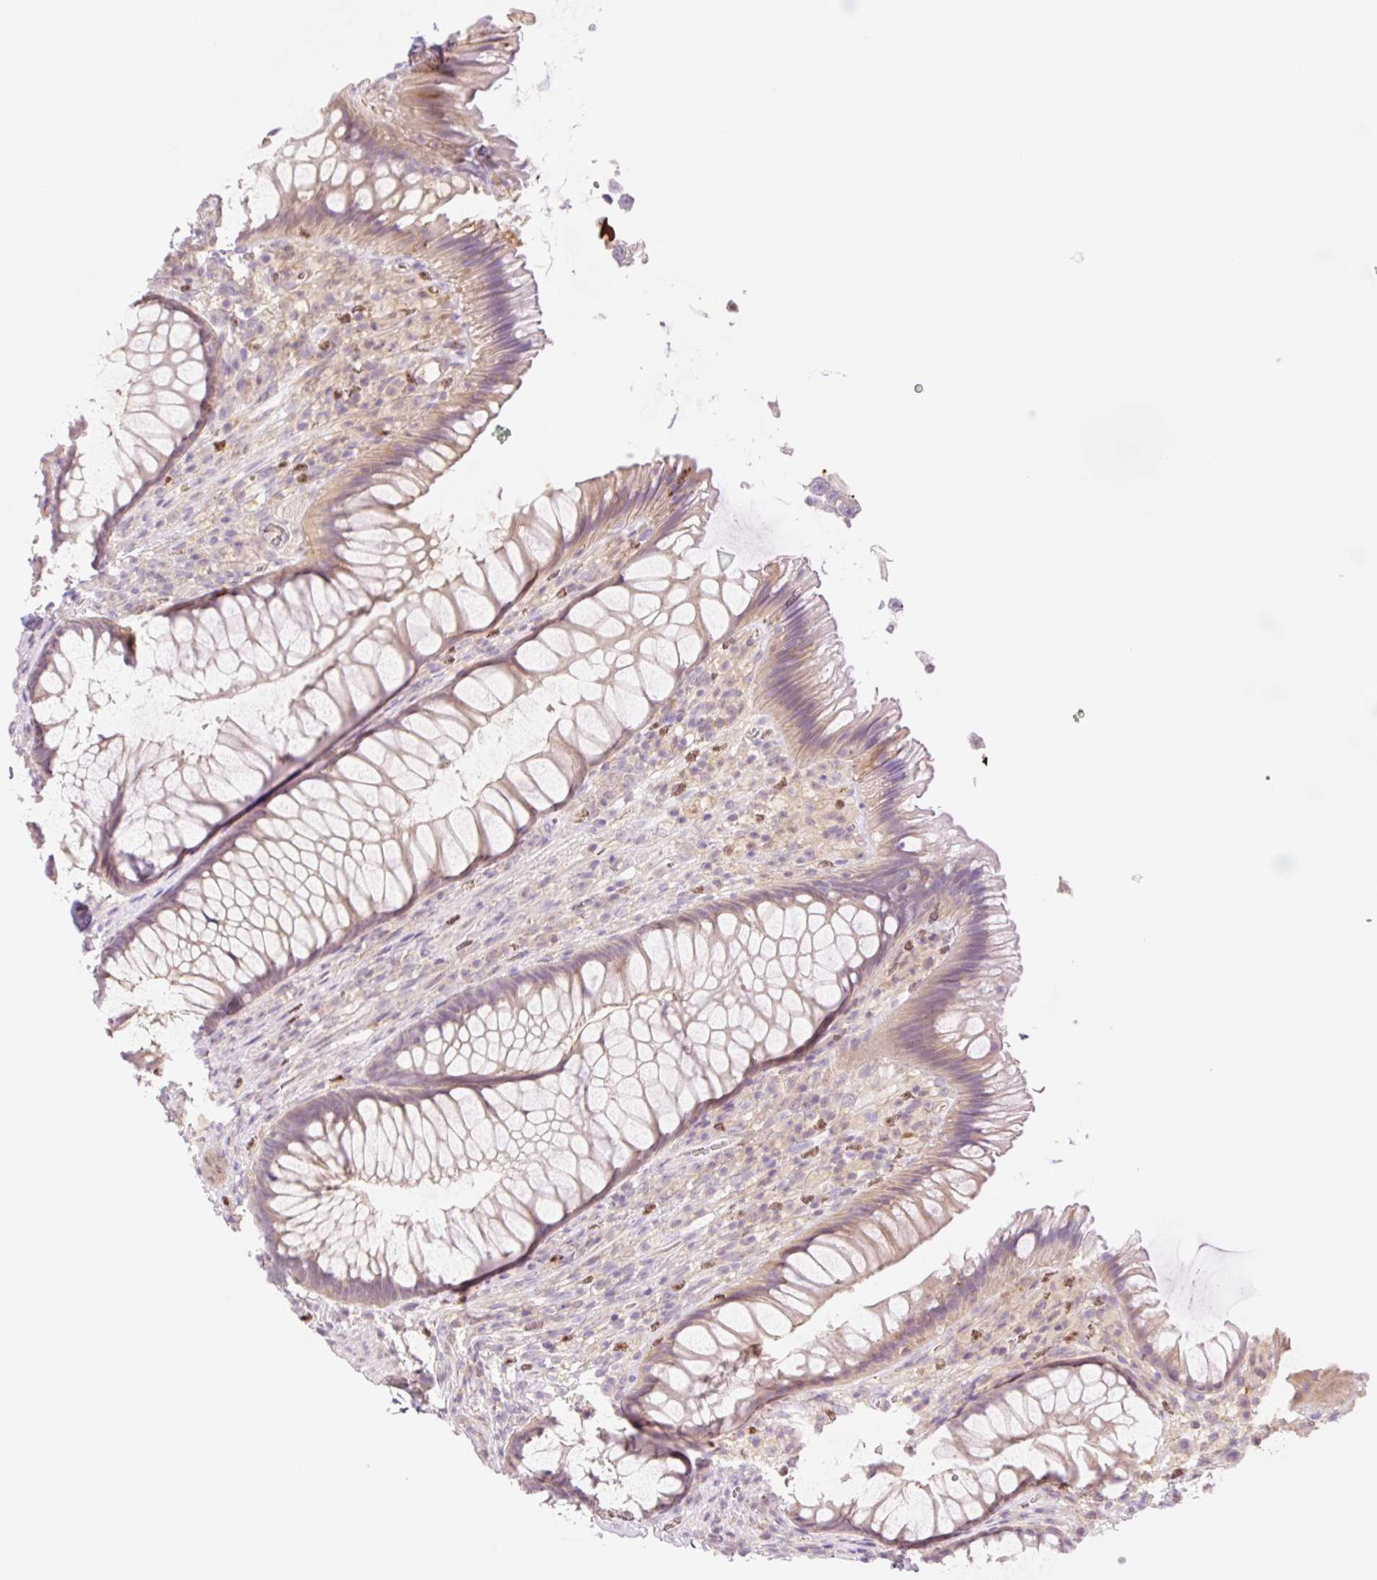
{"staining": {"intensity": "weak", "quantity": "25%-75%", "location": "cytoplasmic/membranous"}, "tissue": "rectum", "cell_type": "Glandular cells", "image_type": "normal", "snomed": [{"axis": "morphology", "description": "Normal tissue, NOS"}, {"axis": "topography", "description": "Rectum"}], "caption": "DAB immunohistochemical staining of normal rectum exhibits weak cytoplasmic/membranous protein expression in approximately 25%-75% of glandular cells. (DAB IHC with brightfield microscopy, high magnification).", "gene": "HEBP1", "patient": {"sex": "male", "age": 53}}